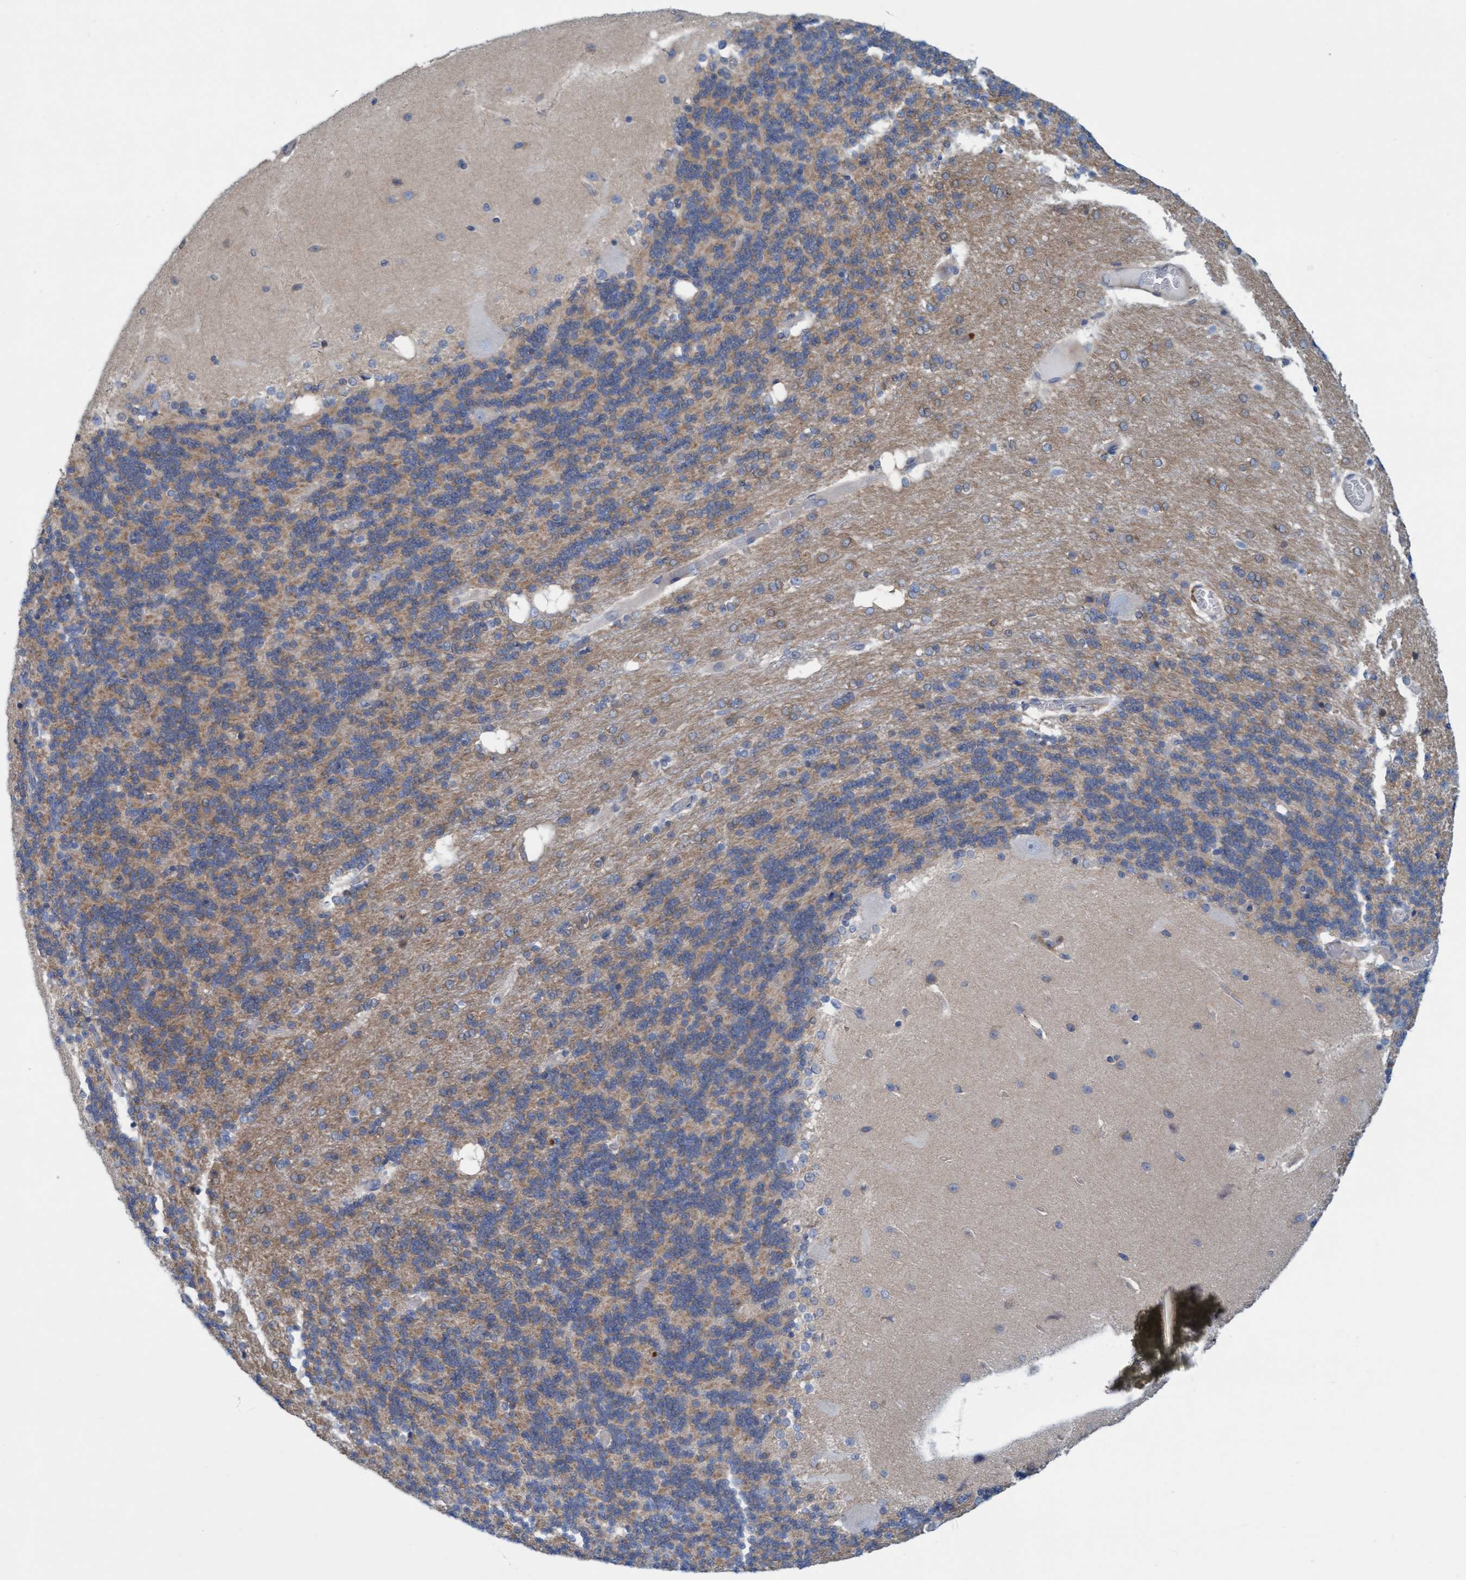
{"staining": {"intensity": "weak", "quantity": ">75%", "location": "cytoplasmic/membranous"}, "tissue": "cerebellum", "cell_type": "Cells in granular layer", "image_type": "normal", "snomed": [{"axis": "morphology", "description": "Normal tissue, NOS"}, {"axis": "topography", "description": "Cerebellum"}], "caption": "An image of cerebellum stained for a protein reveals weak cytoplasmic/membranous brown staining in cells in granular layer.", "gene": "FNBP1", "patient": {"sex": "female", "age": 54}}